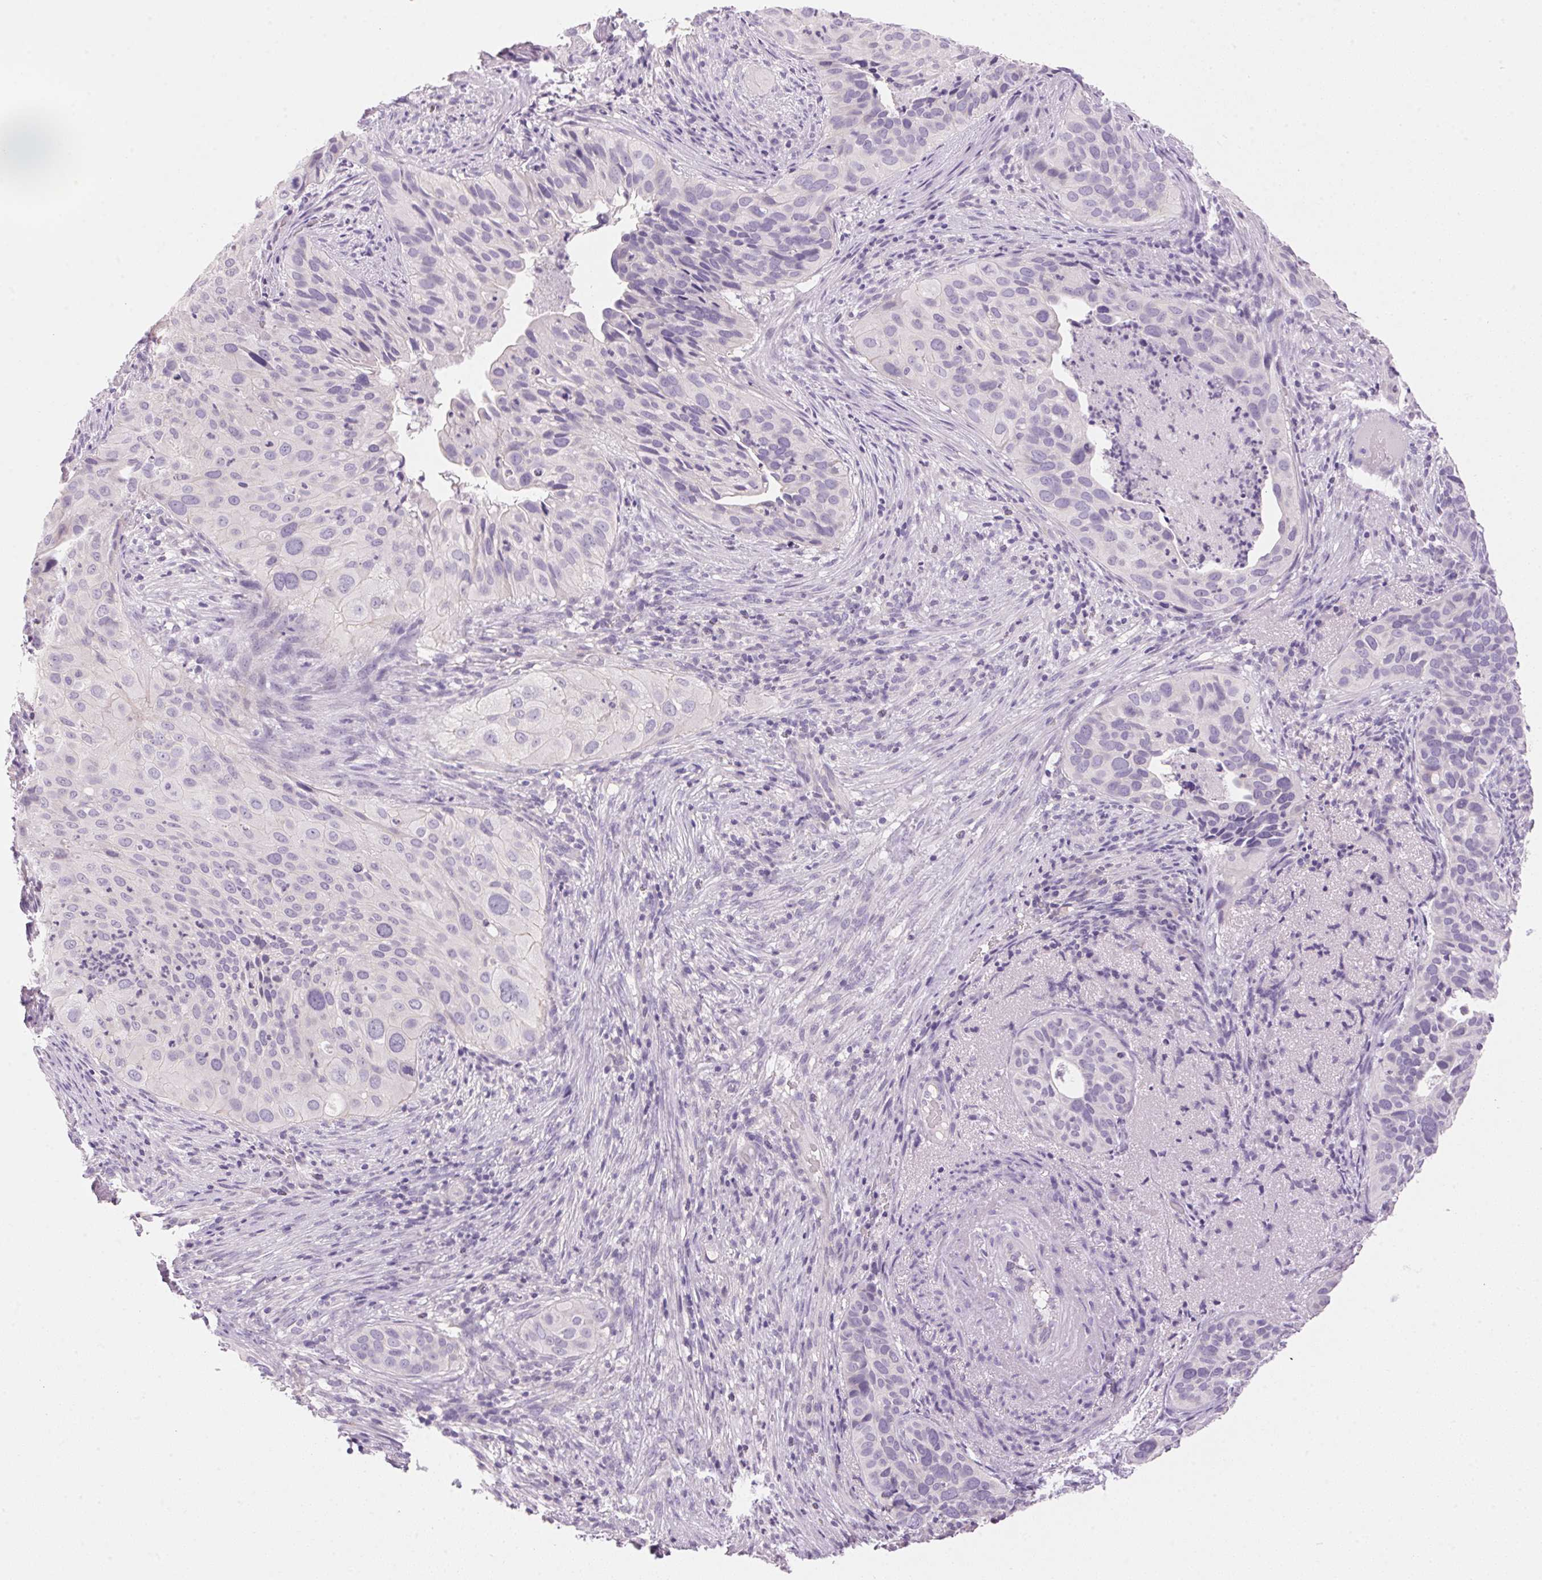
{"staining": {"intensity": "negative", "quantity": "none", "location": "none"}, "tissue": "cervical cancer", "cell_type": "Tumor cells", "image_type": "cancer", "snomed": [{"axis": "morphology", "description": "Squamous cell carcinoma, NOS"}, {"axis": "topography", "description": "Cervix"}], "caption": "This is an IHC photomicrograph of cervical squamous cell carcinoma. There is no staining in tumor cells.", "gene": "HSD17B2", "patient": {"sex": "female", "age": 38}}